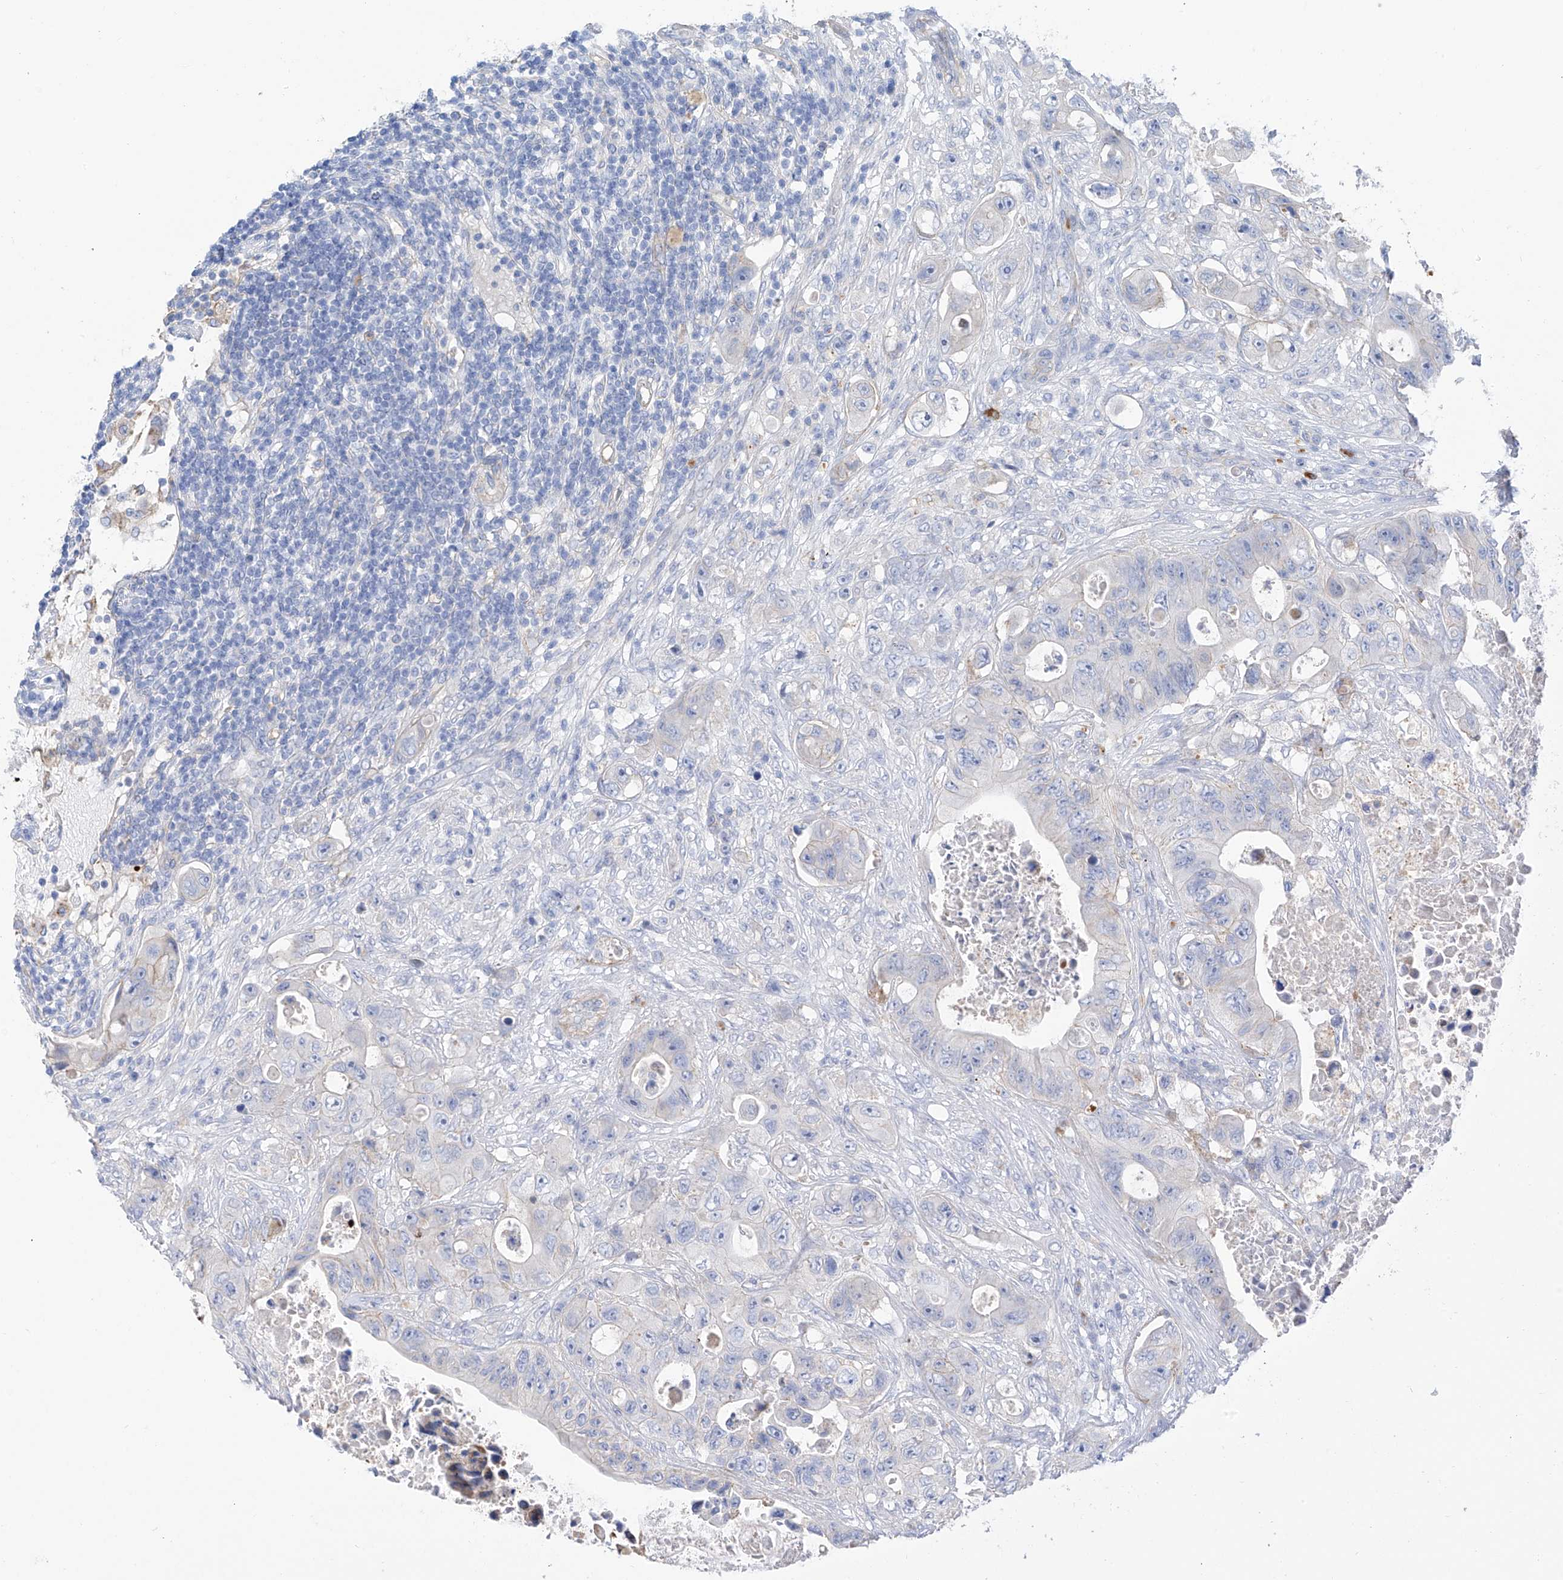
{"staining": {"intensity": "negative", "quantity": "none", "location": "none"}, "tissue": "colorectal cancer", "cell_type": "Tumor cells", "image_type": "cancer", "snomed": [{"axis": "morphology", "description": "Adenocarcinoma, NOS"}, {"axis": "topography", "description": "Colon"}], "caption": "Protein analysis of adenocarcinoma (colorectal) displays no significant positivity in tumor cells.", "gene": "ITGA9", "patient": {"sex": "female", "age": 46}}